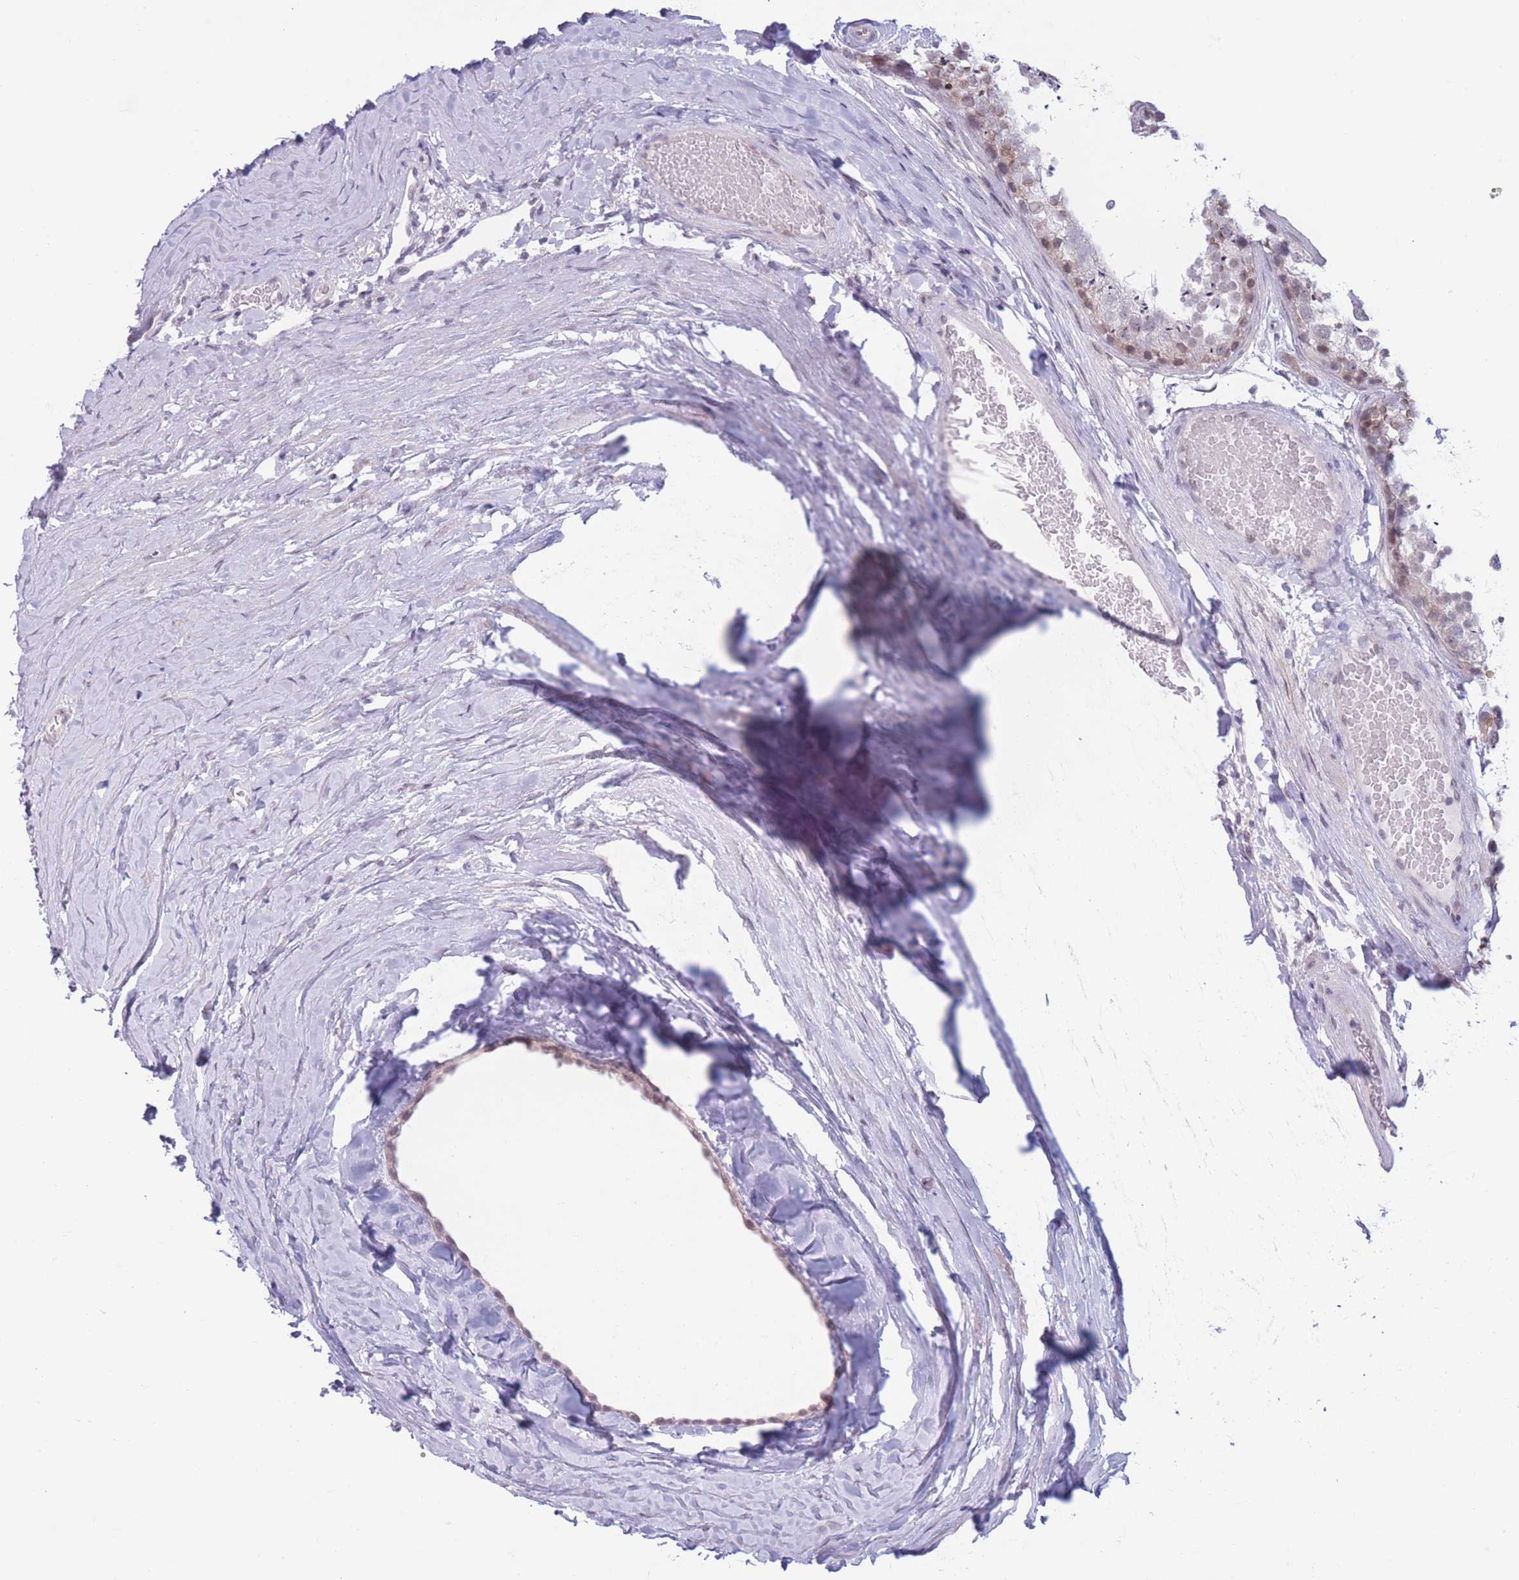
{"staining": {"intensity": "negative", "quantity": "none", "location": "none"}, "tissue": "testis", "cell_type": "Cells in seminiferous ducts", "image_type": "normal", "snomed": [{"axis": "morphology", "description": "Normal tissue, NOS"}, {"axis": "topography", "description": "Testis"}], "caption": "Immunohistochemistry histopathology image of unremarkable testis stained for a protein (brown), which displays no staining in cells in seminiferous ducts.", "gene": "PODXL", "patient": {"sex": "male", "age": 25}}